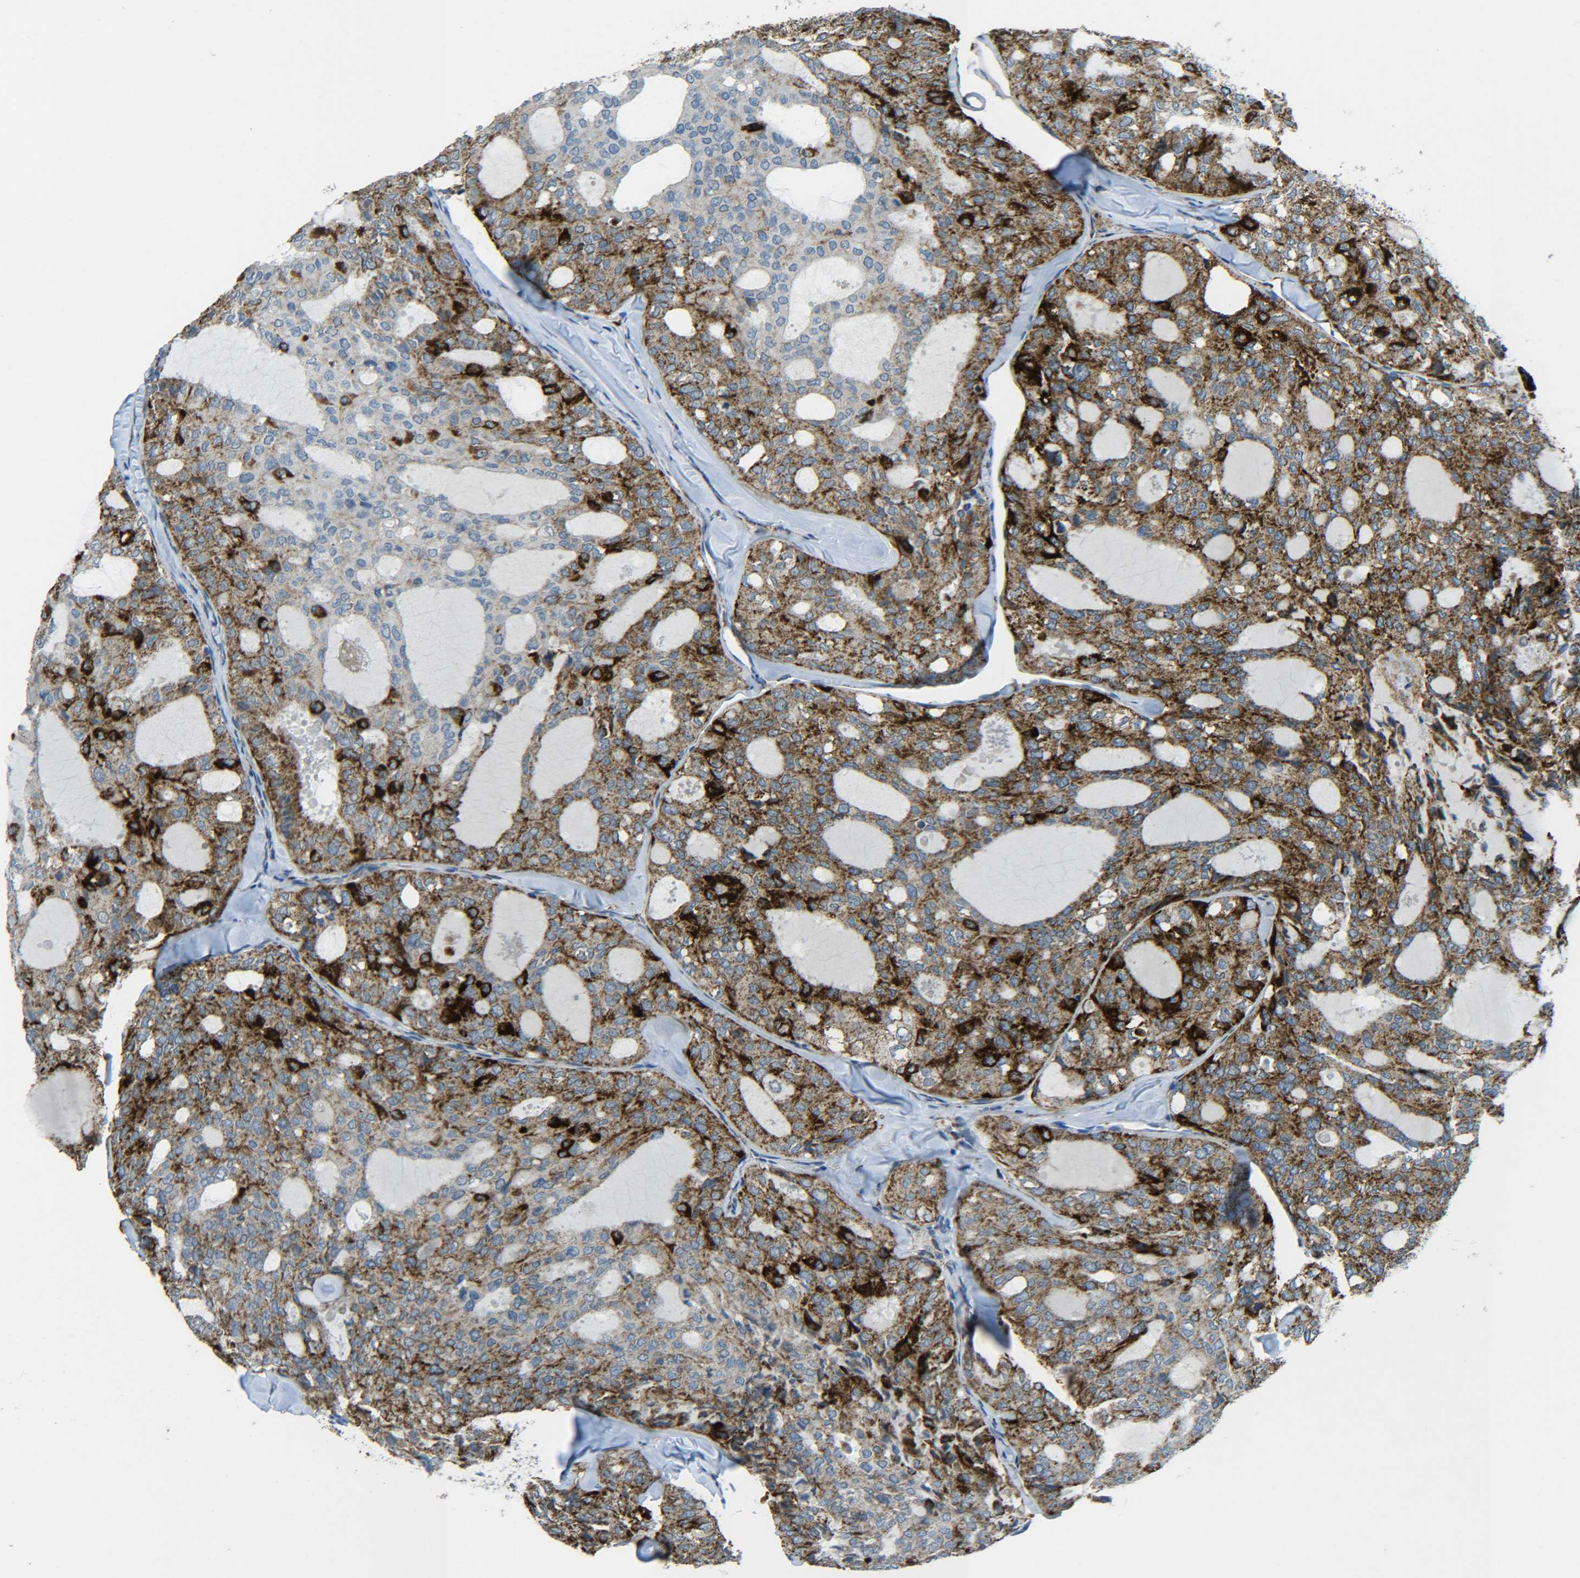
{"staining": {"intensity": "strong", "quantity": ">75%", "location": "cytoplasmic/membranous"}, "tissue": "thyroid cancer", "cell_type": "Tumor cells", "image_type": "cancer", "snomed": [{"axis": "morphology", "description": "Follicular adenoma carcinoma, NOS"}, {"axis": "topography", "description": "Thyroid gland"}], "caption": "Immunohistochemistry staining of follicular adenoma carcinoma (thyroid), which displays high levels of strong cytoplasmic/membranous staining in approximately >75% of tumor cells indicating strong cytoplasmic/membranous protein staining. The staining was performed using DAB (3,3'-diaminobenzidine) (brown) for protein detection and nuclei were counterstained in hematoxylin (blue).", "gene": "CYB5R1", "patient": {"sex": "male", "age": 75}}